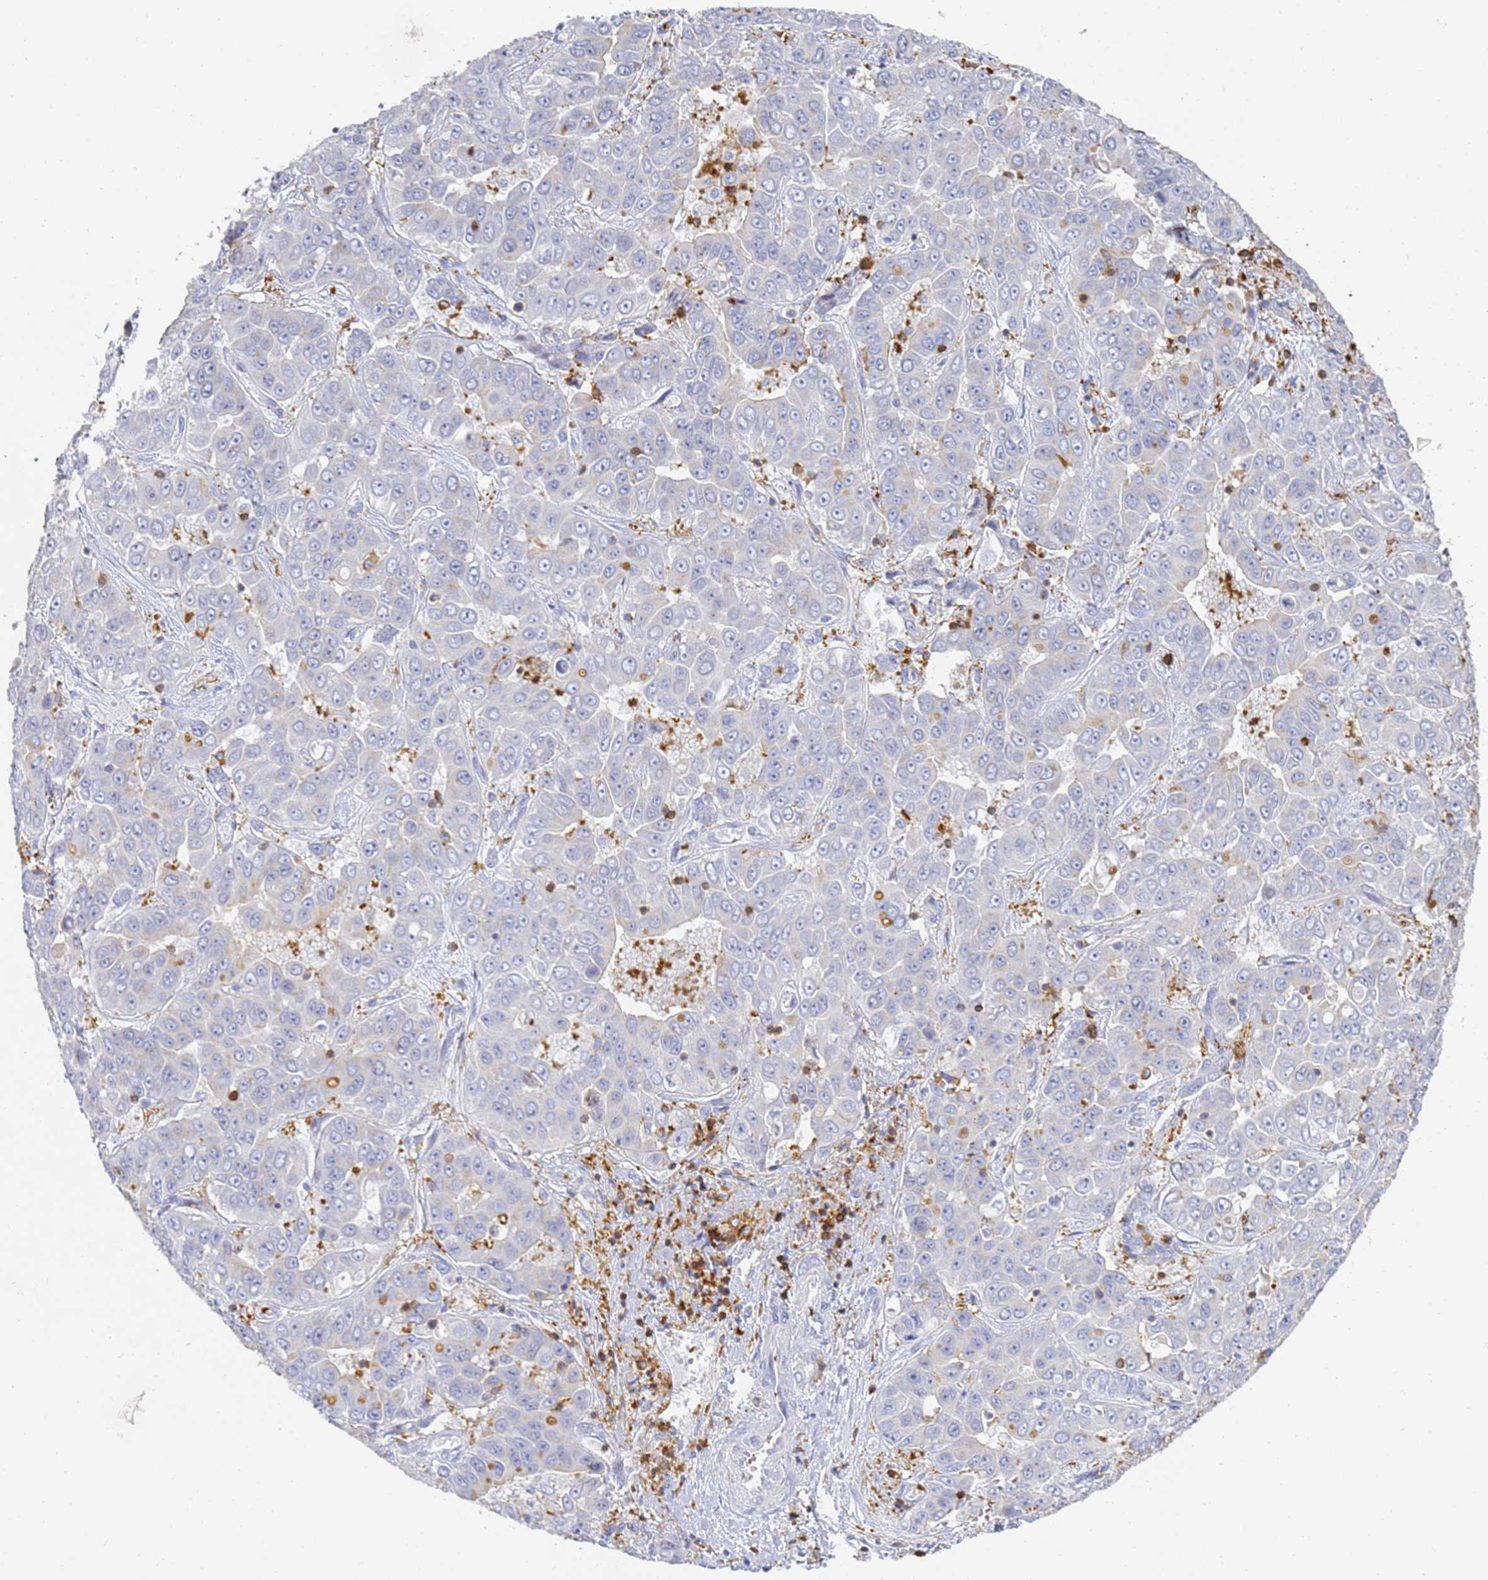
{"staining": {"intensity": "negative", "quantity": "none", "location": "none"}, "tissue": "liver cancer", "cell_type": "Tumor cells", "image_type": "cancer", "snomed": [{"axis": "morphology", "description": "Cholangiocarcinoma"}, {"axis": "topography", "description": "Liver"}], "caption": "Image shows no protein staining in tumor cells of liver cholangiocarcinoma tissue.", "gene": "BIN2", "patient": {"sex": "female", "age": 52}}